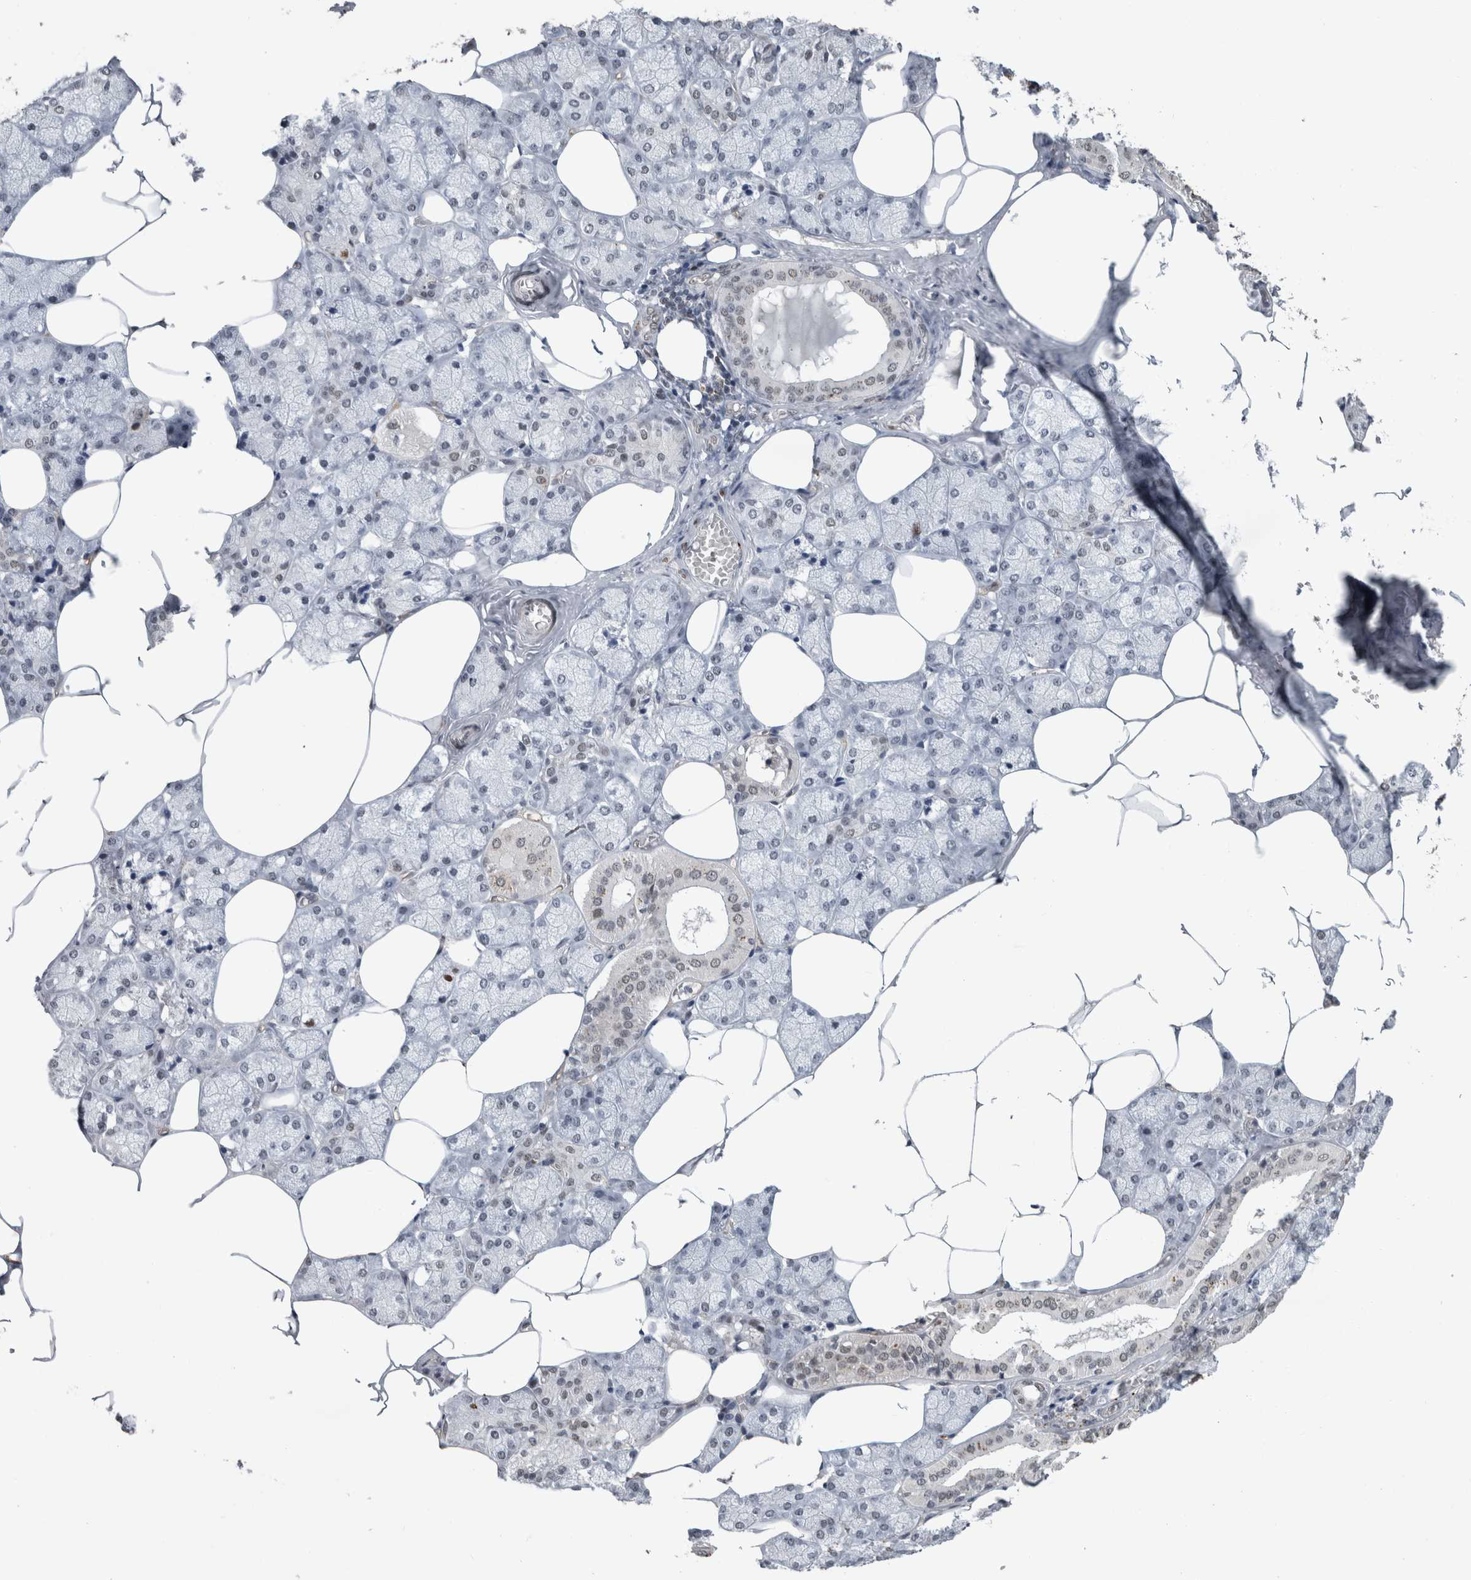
{"staining": {"intensity": "weak", "quantity": "<25%", "location": "cytoplasmic/membranous,nuclear"}, "tissue": "salivary gland", "cell_type": "Glandular cells", "image_type": "normal", "snomed": [{"axis": "morphology", "description": "Normal tissue, NOS"}, {"axis": "topography", "description": "Salivary gland"}], "caption": "This micrograph is of normal salivary gland stained with IHC to label a protein in brown with the nuclei are counter-stained blue. There is no staining in glandular cells.", "gene": "POLD2", "patient": {"sex": "male", "age": 62}}